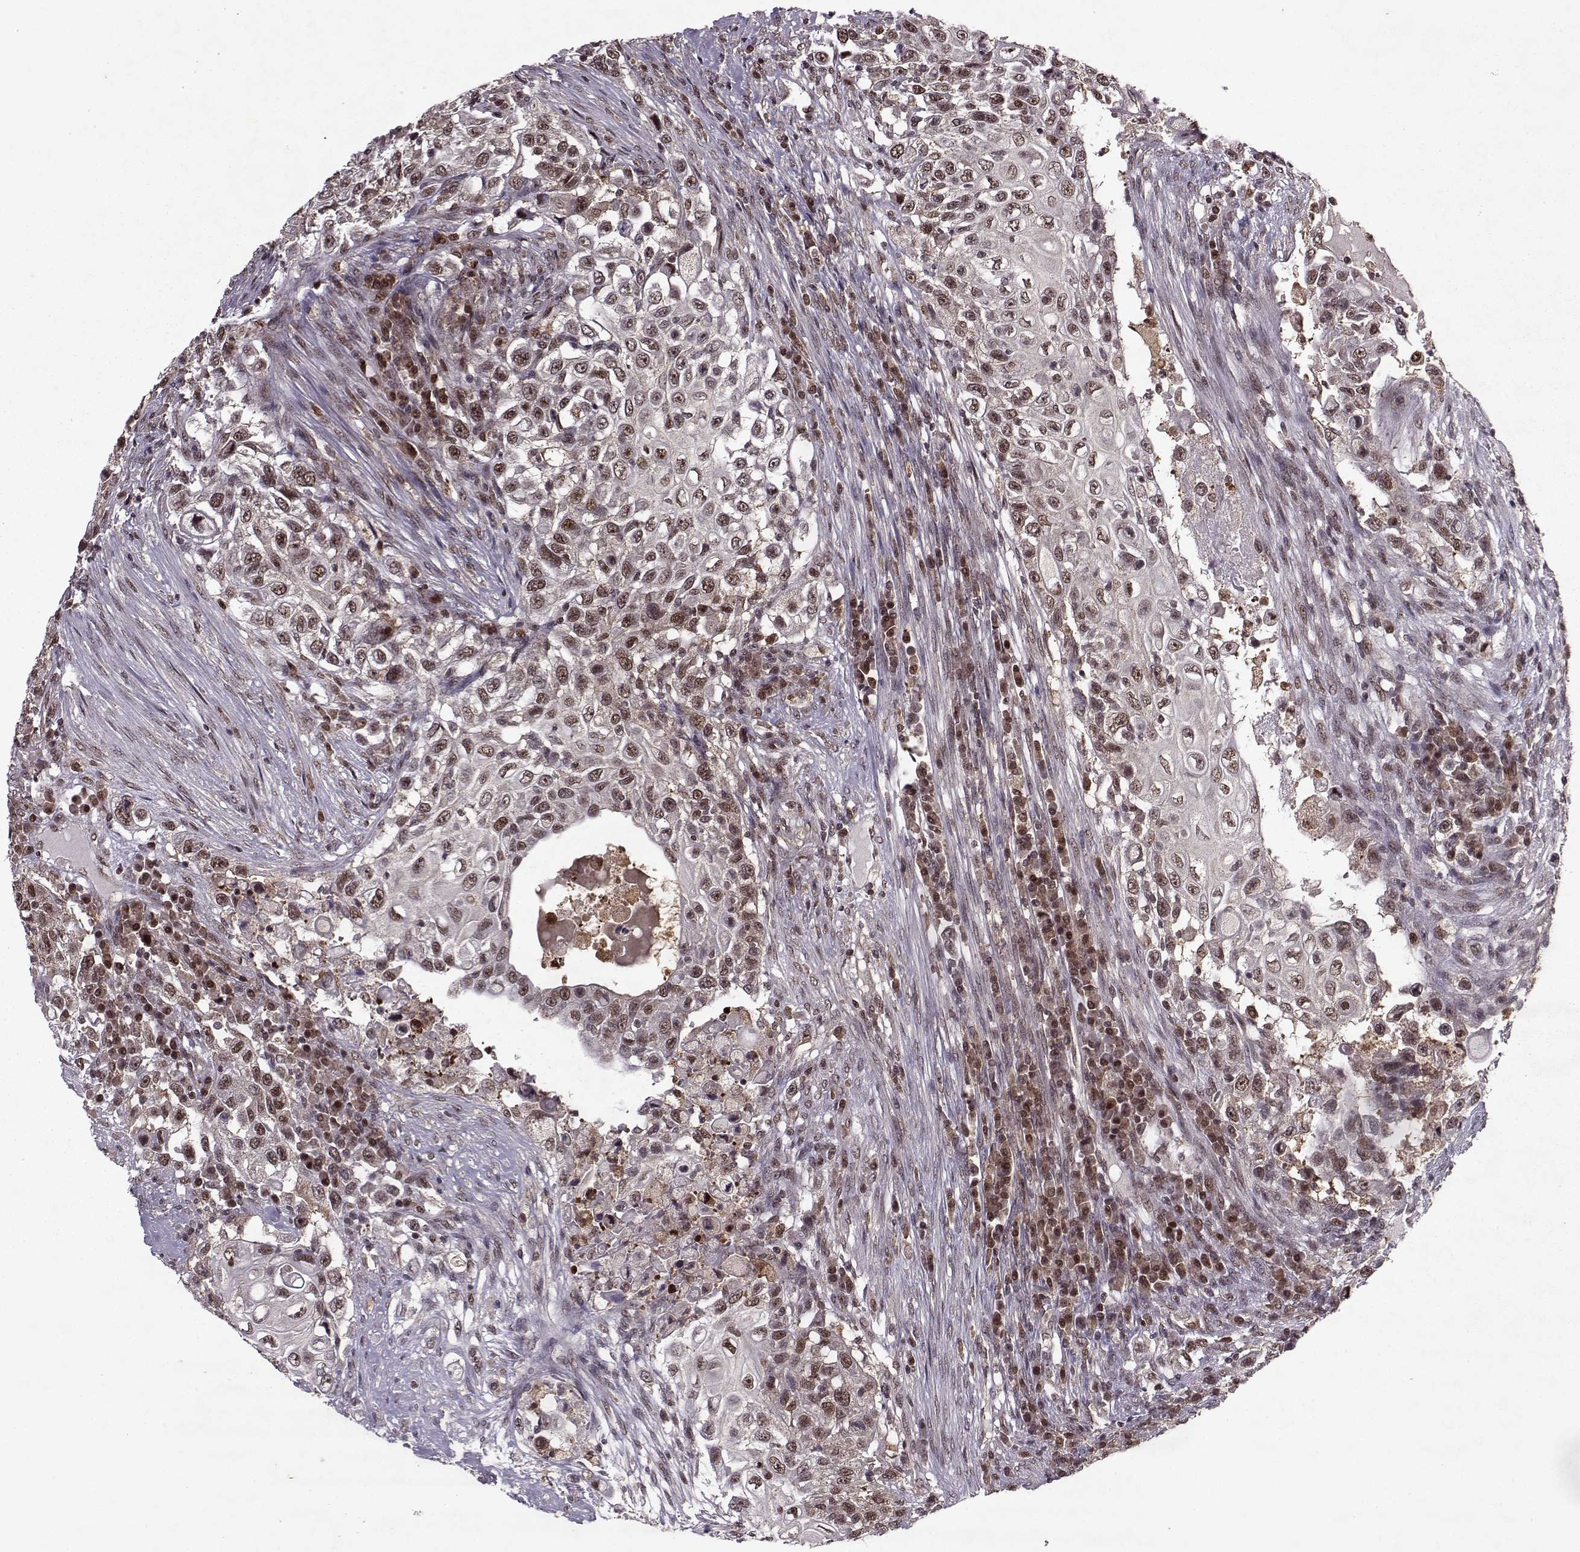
{"staining": {"intensity": "moderate", "quantity": "25%-75%", "location": "nuclear"}, "tissue": "urothelial cancer", "cell_type": "Tumor cells", "image_type": "cancer", "snomed": [{"axis": "morphology", "description": "Urothelial carcinoma, High grade"}, {"axis": "topography", "description": "Urinary bladder"}], "caption": "Immunohistochemistry (IHC) (DAB (3,3'-diaminobenzidine)) staining of urothelial carcinoma (high-grade) shows moderate nuclear protein positivity in approximately 25%-75% of tumor cells. (Brightfield microscopy of DAB IHC at high magnification).", "gene": "PSMA7", "patient": {"sex": "female", "age": 56}}